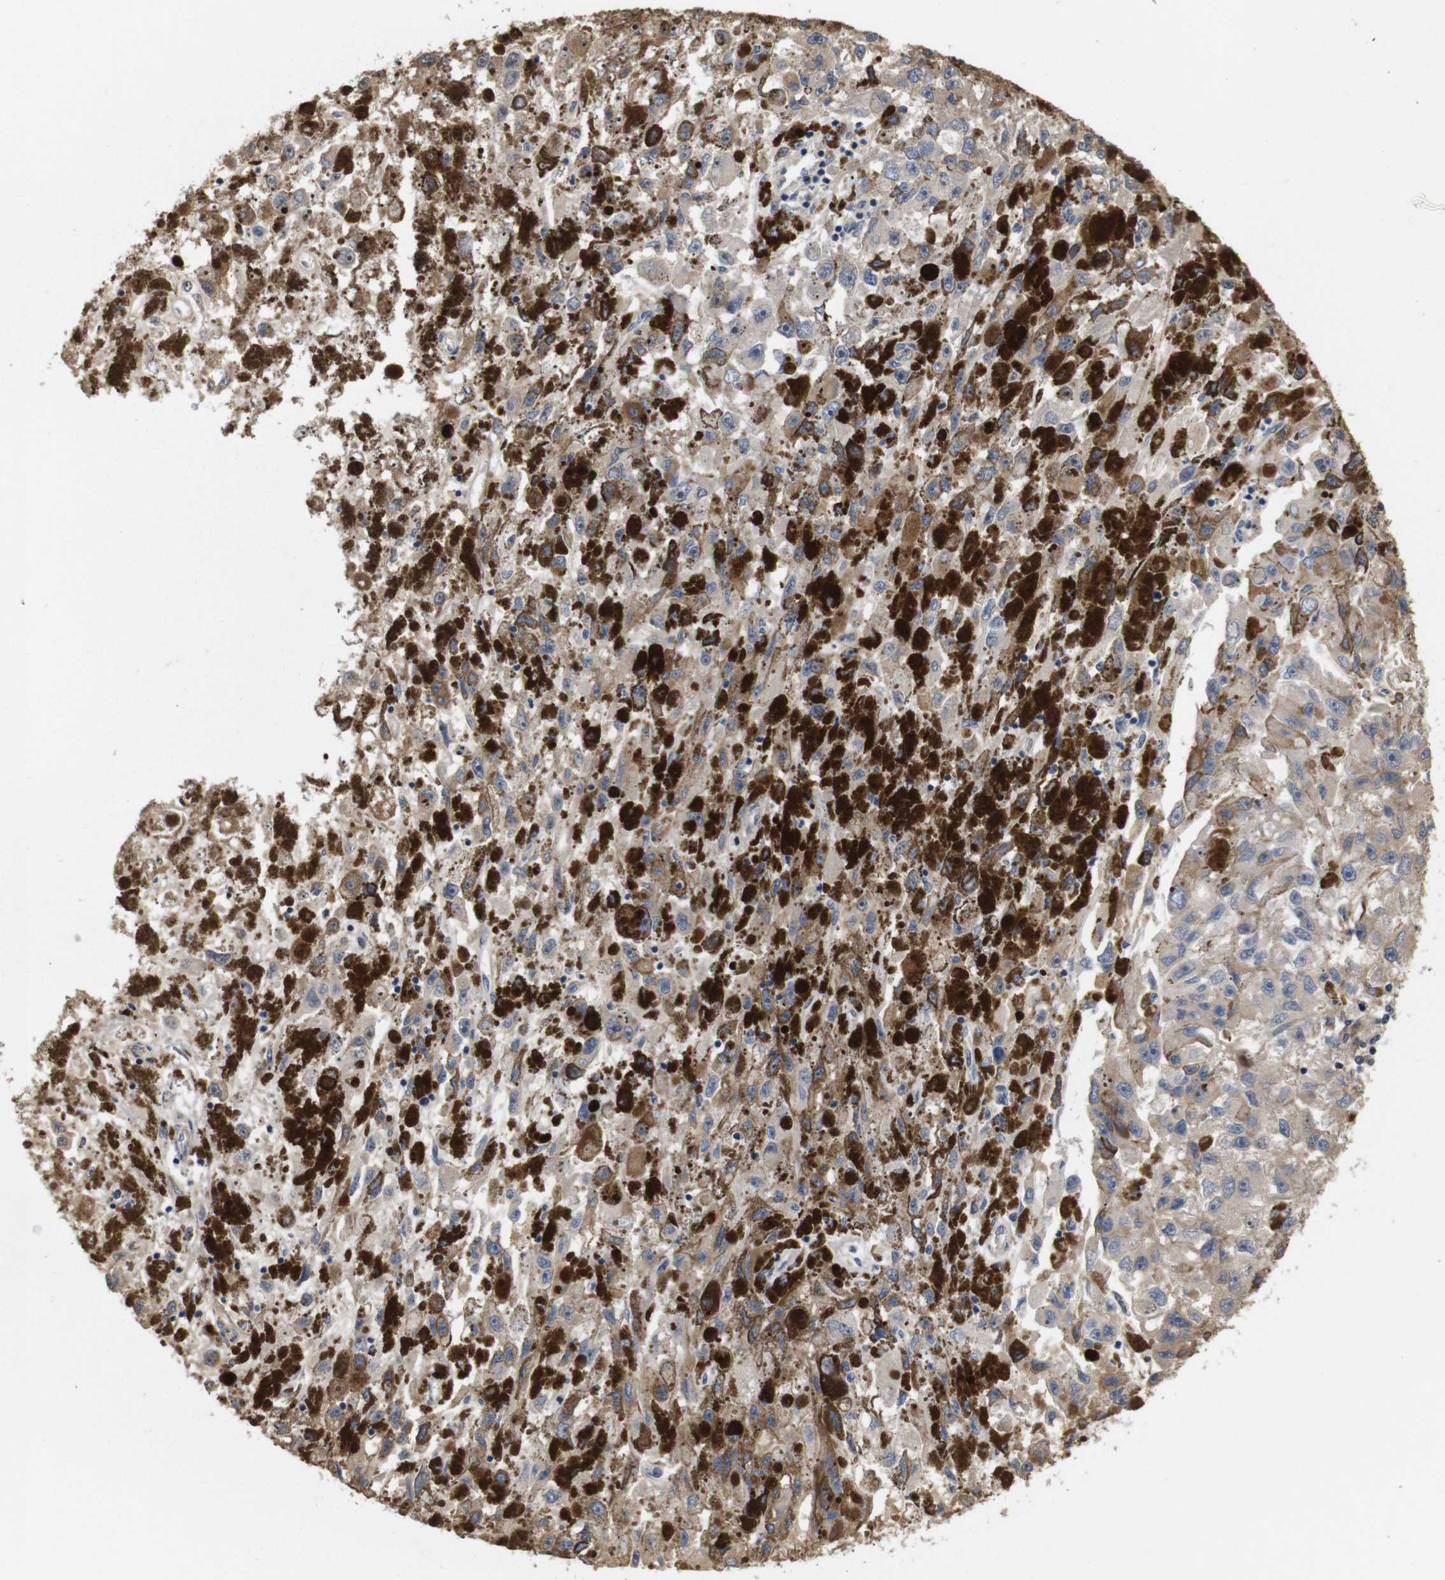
{"staining": {"intensity": "weak", "quantity": "25%-75%", "location": "cytoplasmic/membranous"}, "tissue": "melanoma", "cell_type": "Tumor cells", "image_type": "cancer", "snomed": [{"axis": "morphology", "description": "Malignant melanoma, NOS"}, {"axis": "topography", "description": "Skin"}], "caption": "A histopathology image of melanoma stained for a protein shows weak cytoplasmic/membranous brown staining in tumor cells.", "gene": "SPRY3", "patient": {"sex": "female", "age": 104}}